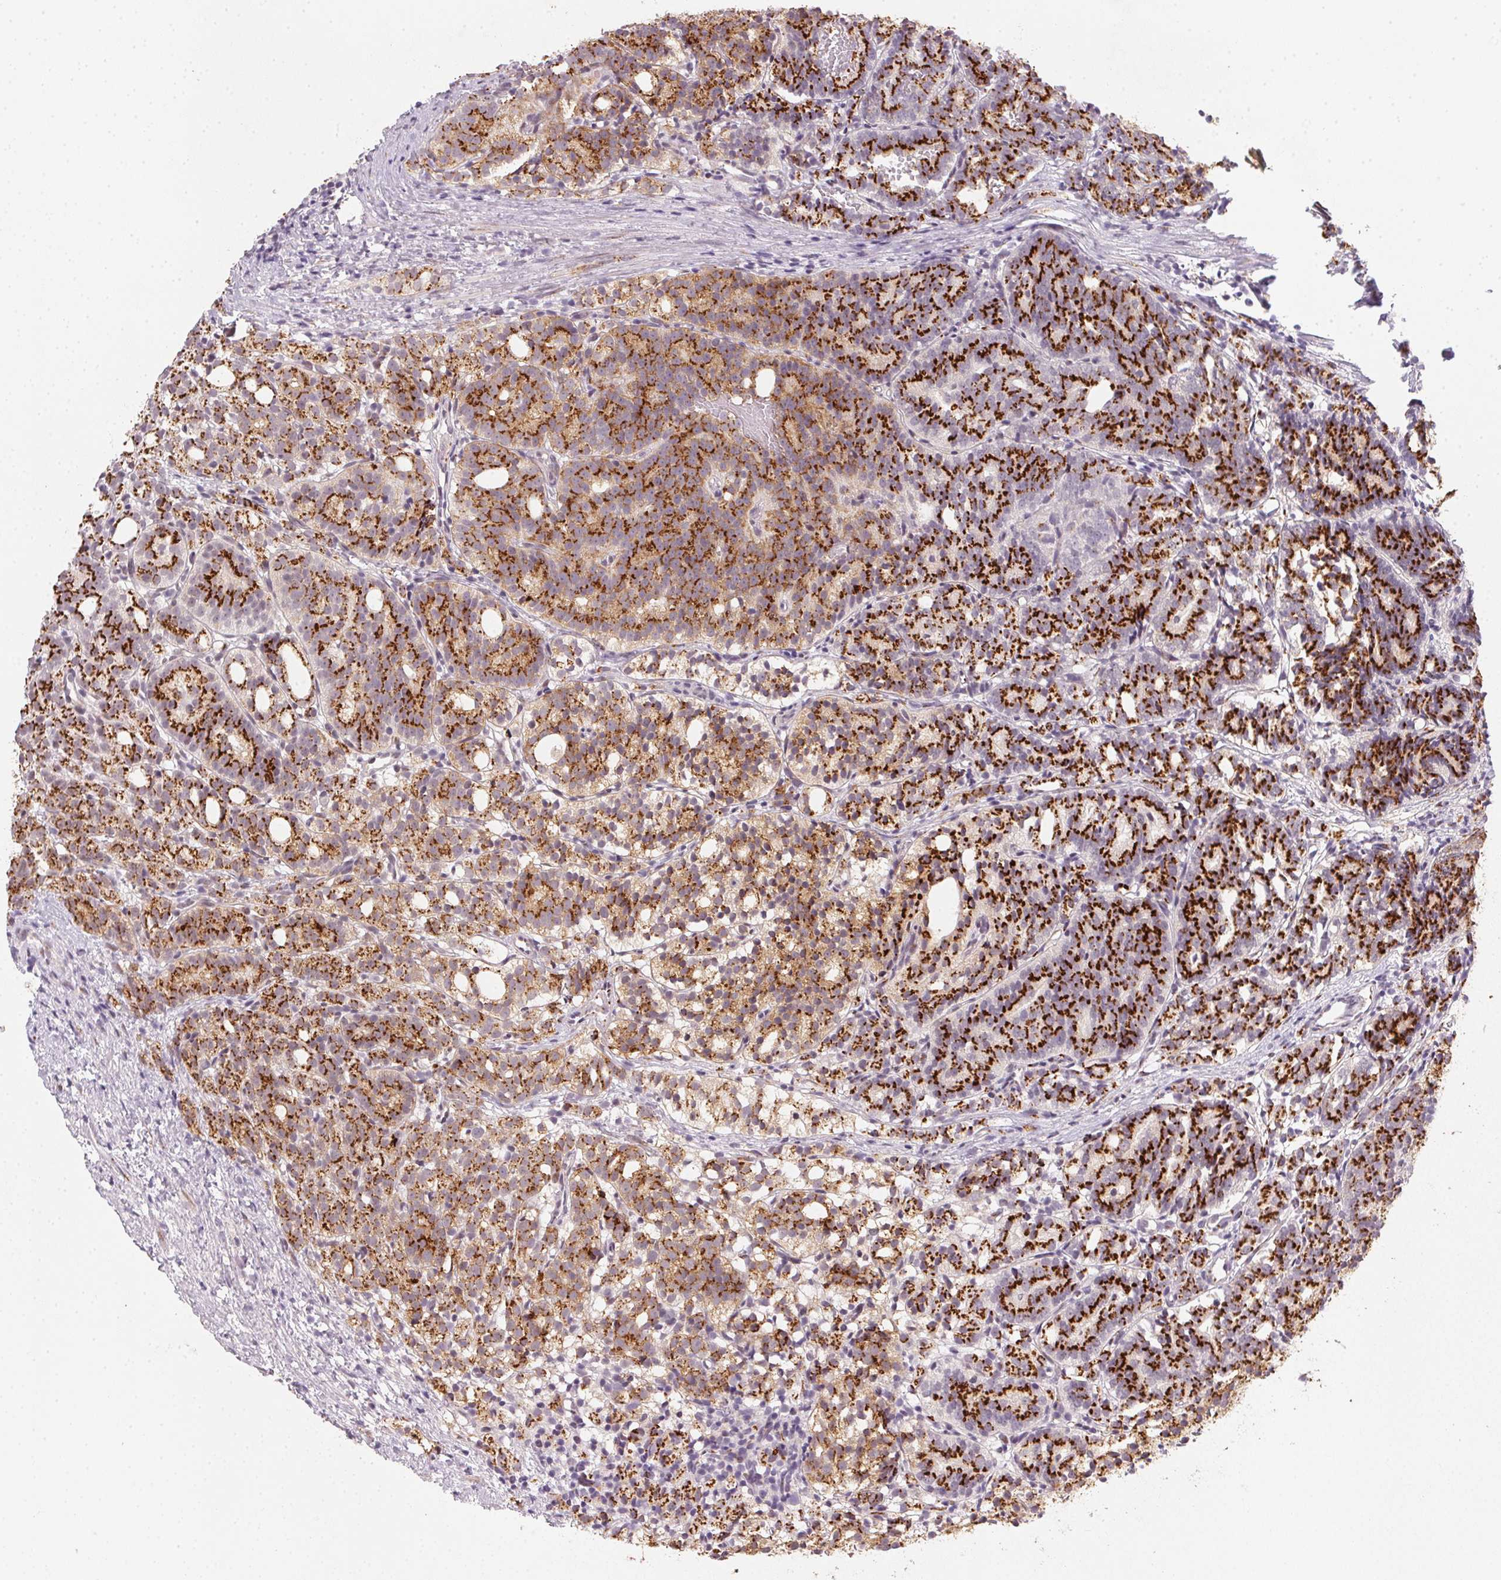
{"staining": {"intensity": "strong", "quantity": ">75%", "location": "cytoplasmic/membranous"}, "tissue": "prostate cancer", "cell_type": "Tumor cells", "image_type": "cancer", "snomed": [{"axis": "morphology", "description": "Adenocarcinoma, High grade"}, {"axis": "topography", "description": "Prostate"}], "caption": "Approximately >75% of tumor cells in human high-grade adenocarcinoma (prostate) demonstrate strong cytoplasmic/membranous protein staining as visualized by brown immunohistochemical staining.", "gene": "RAB22A", "patient": {"sex": "male", "age": 53}}